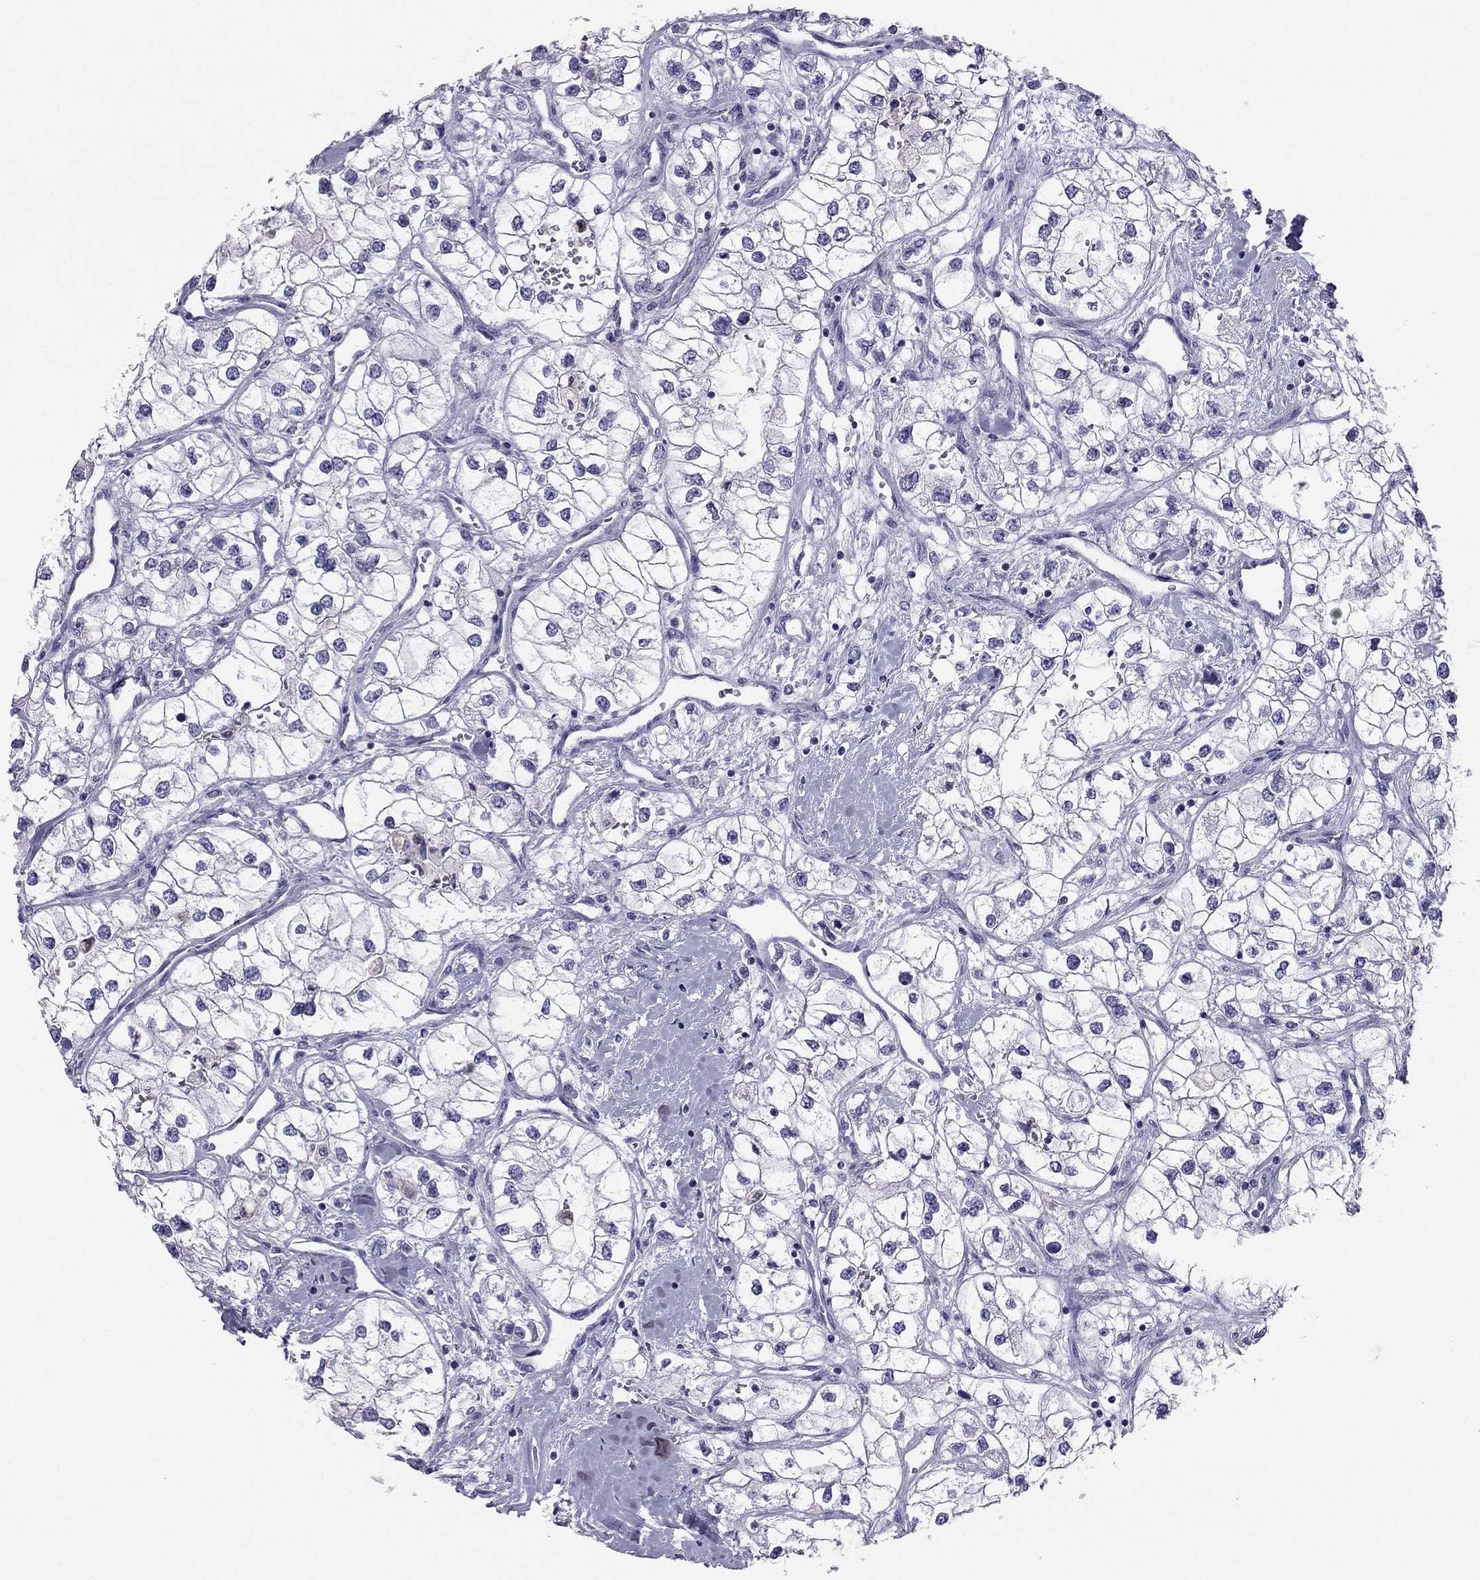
{"staining": {"intensity": "negative", "quantity": "none", "location": "none"}, "tissue": "renal cancer", "cell_type": "Tumor cells", "image_type": "cancer", "snomed": [{"axis": "morphology", "description": "Adenocarcinoma, NOS"}, {"axis": "topography", "description": "Kidney"}], "caption": "Tumor cells show no significant protein positivity in renal cancer (adenocarcinoma).", "gene": "MAEL", "patient": {"sex": "male", "age": 59}}